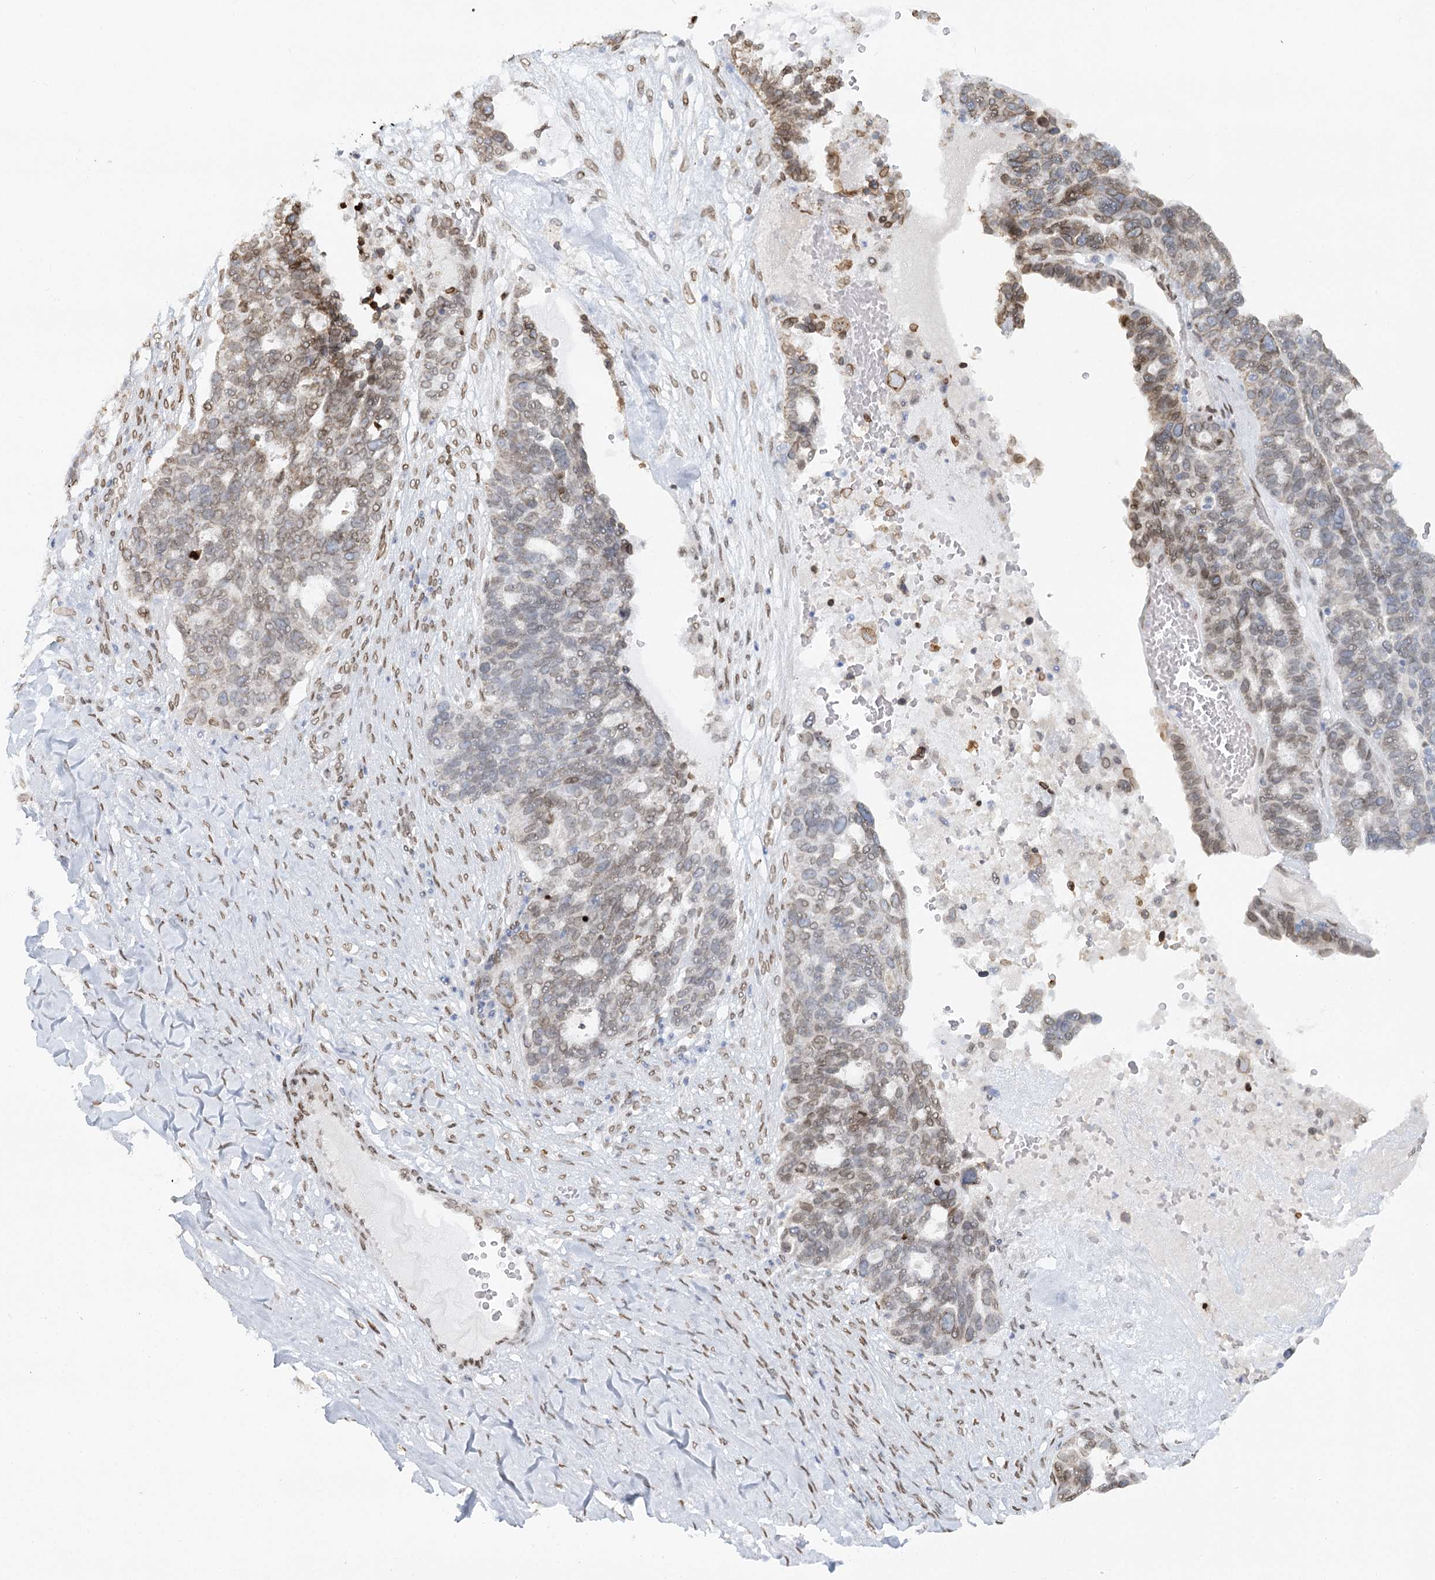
{"staining": {"intensity": "moderate", "quantity": "<25%", "location": "nuclear"}, "tissue": "ovarian cancer", "cell_type": "Tumor cells", "image_type": "cancer", "snomed": [{"axis": "morphology", "description": "Cystadenocarcinoma, serous, NOS"}, {"axis": "topography", "description": "Ovary"}], "caption": "Protein expression analysis of ovarian cancer displays moderate nuclear positivity in approximately <25% of tumor cells.", "gene": "VWA5A", "patient": {"sex": "female", "age": 59}}